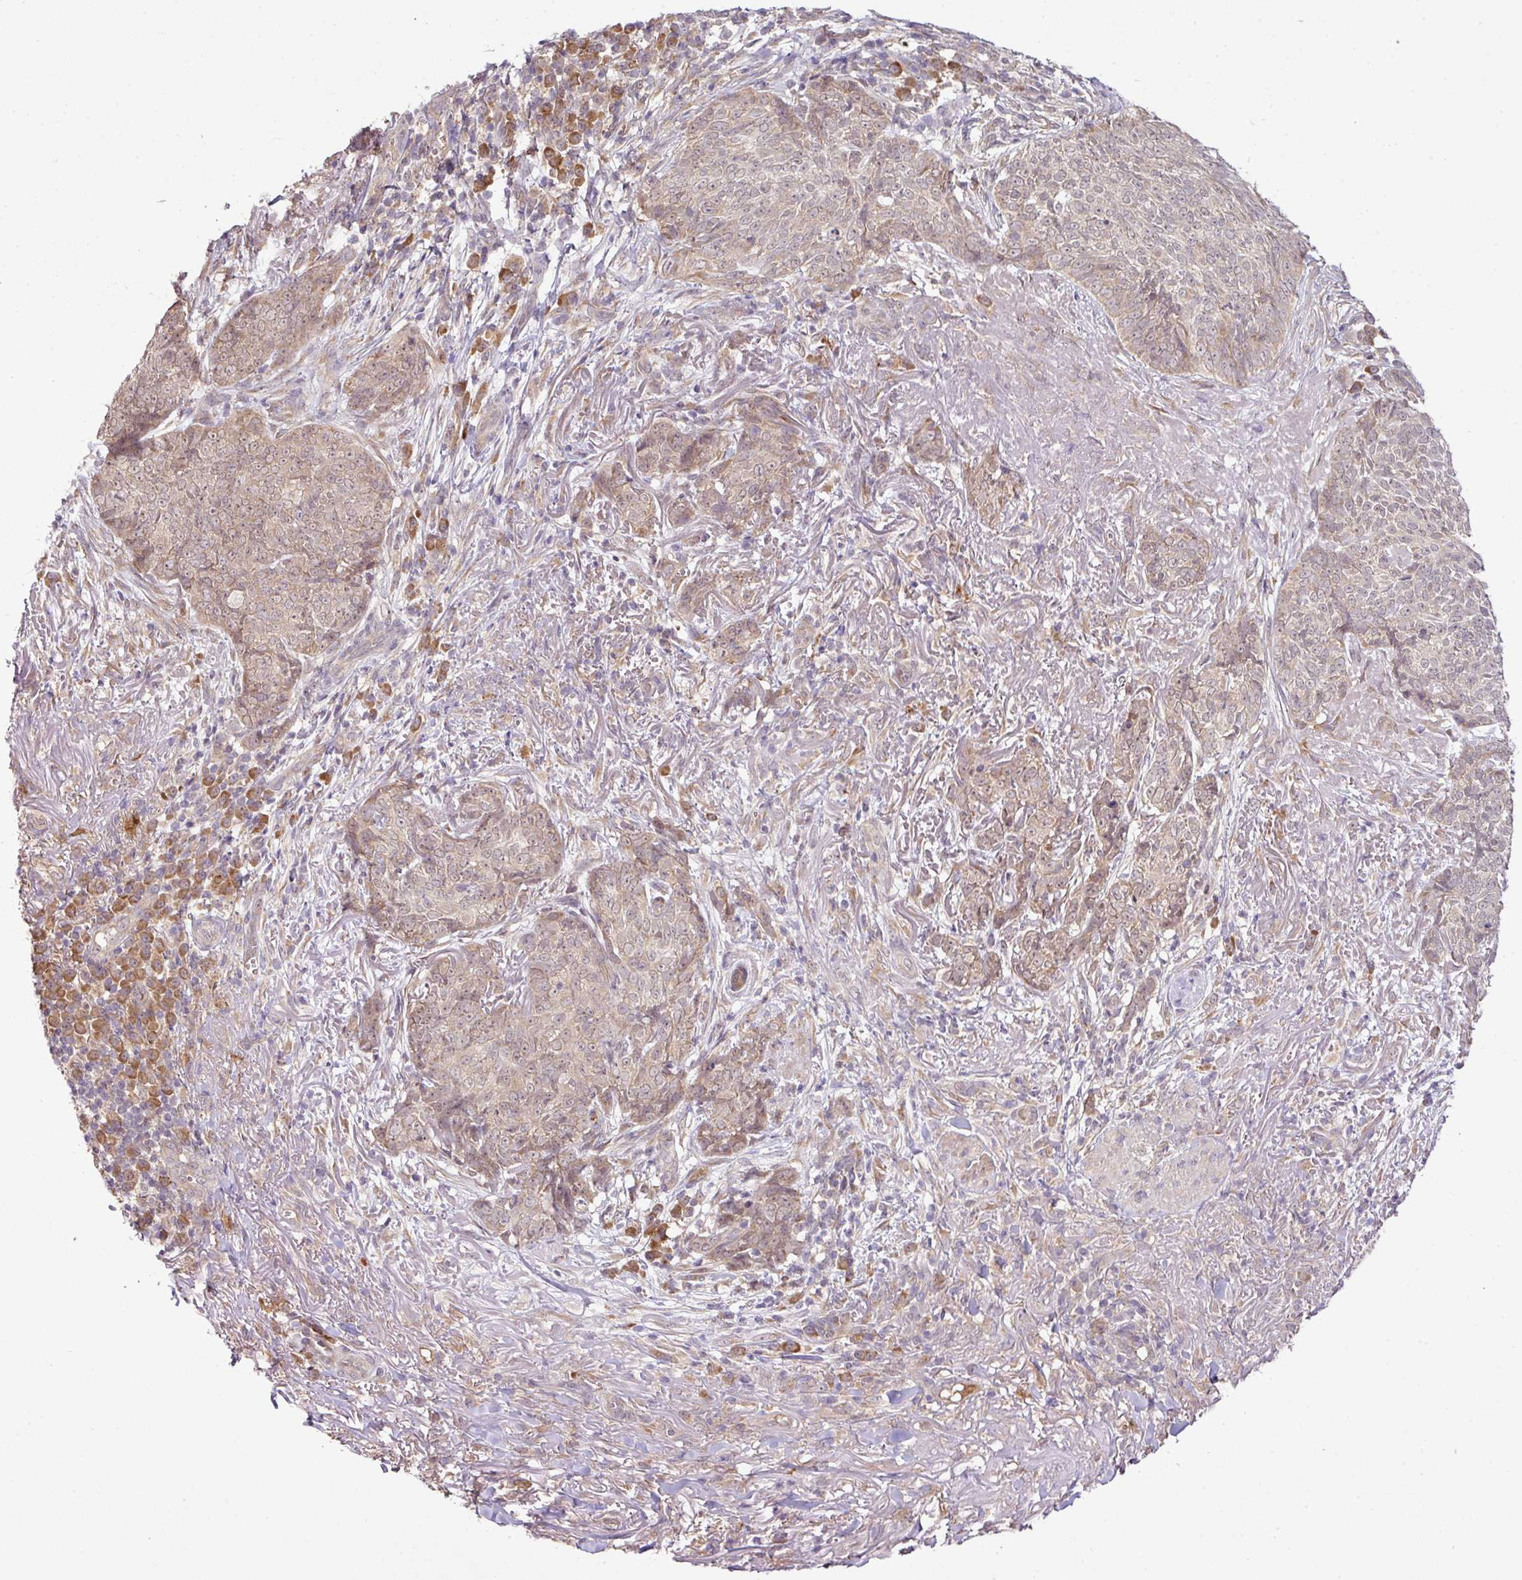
{"staining": {"intensity": "weak", "quantity": "25%-75%", "location": "cytoplasmic/membranous,nuclear"}, "tissue": "skin cancer", "cell_type": "Tumor cells", "image_type": "cancer", "snomed": [{"axis": "morphology", "description": "Basal cell carcinoma"}, {"axis": "topography", "description": "Skin"}, {"axis": "topography", "description": "Skin of face"}], "caption": "Protein expression analysis of skin cancer (basal cell carcinoma) reveals weak cytoplasmic/membranous and nuclear expression in approximately 25%-75% of tumor cells.", "gene": "DNAAF4", "patient": {"sex": "female", "age": 95}}